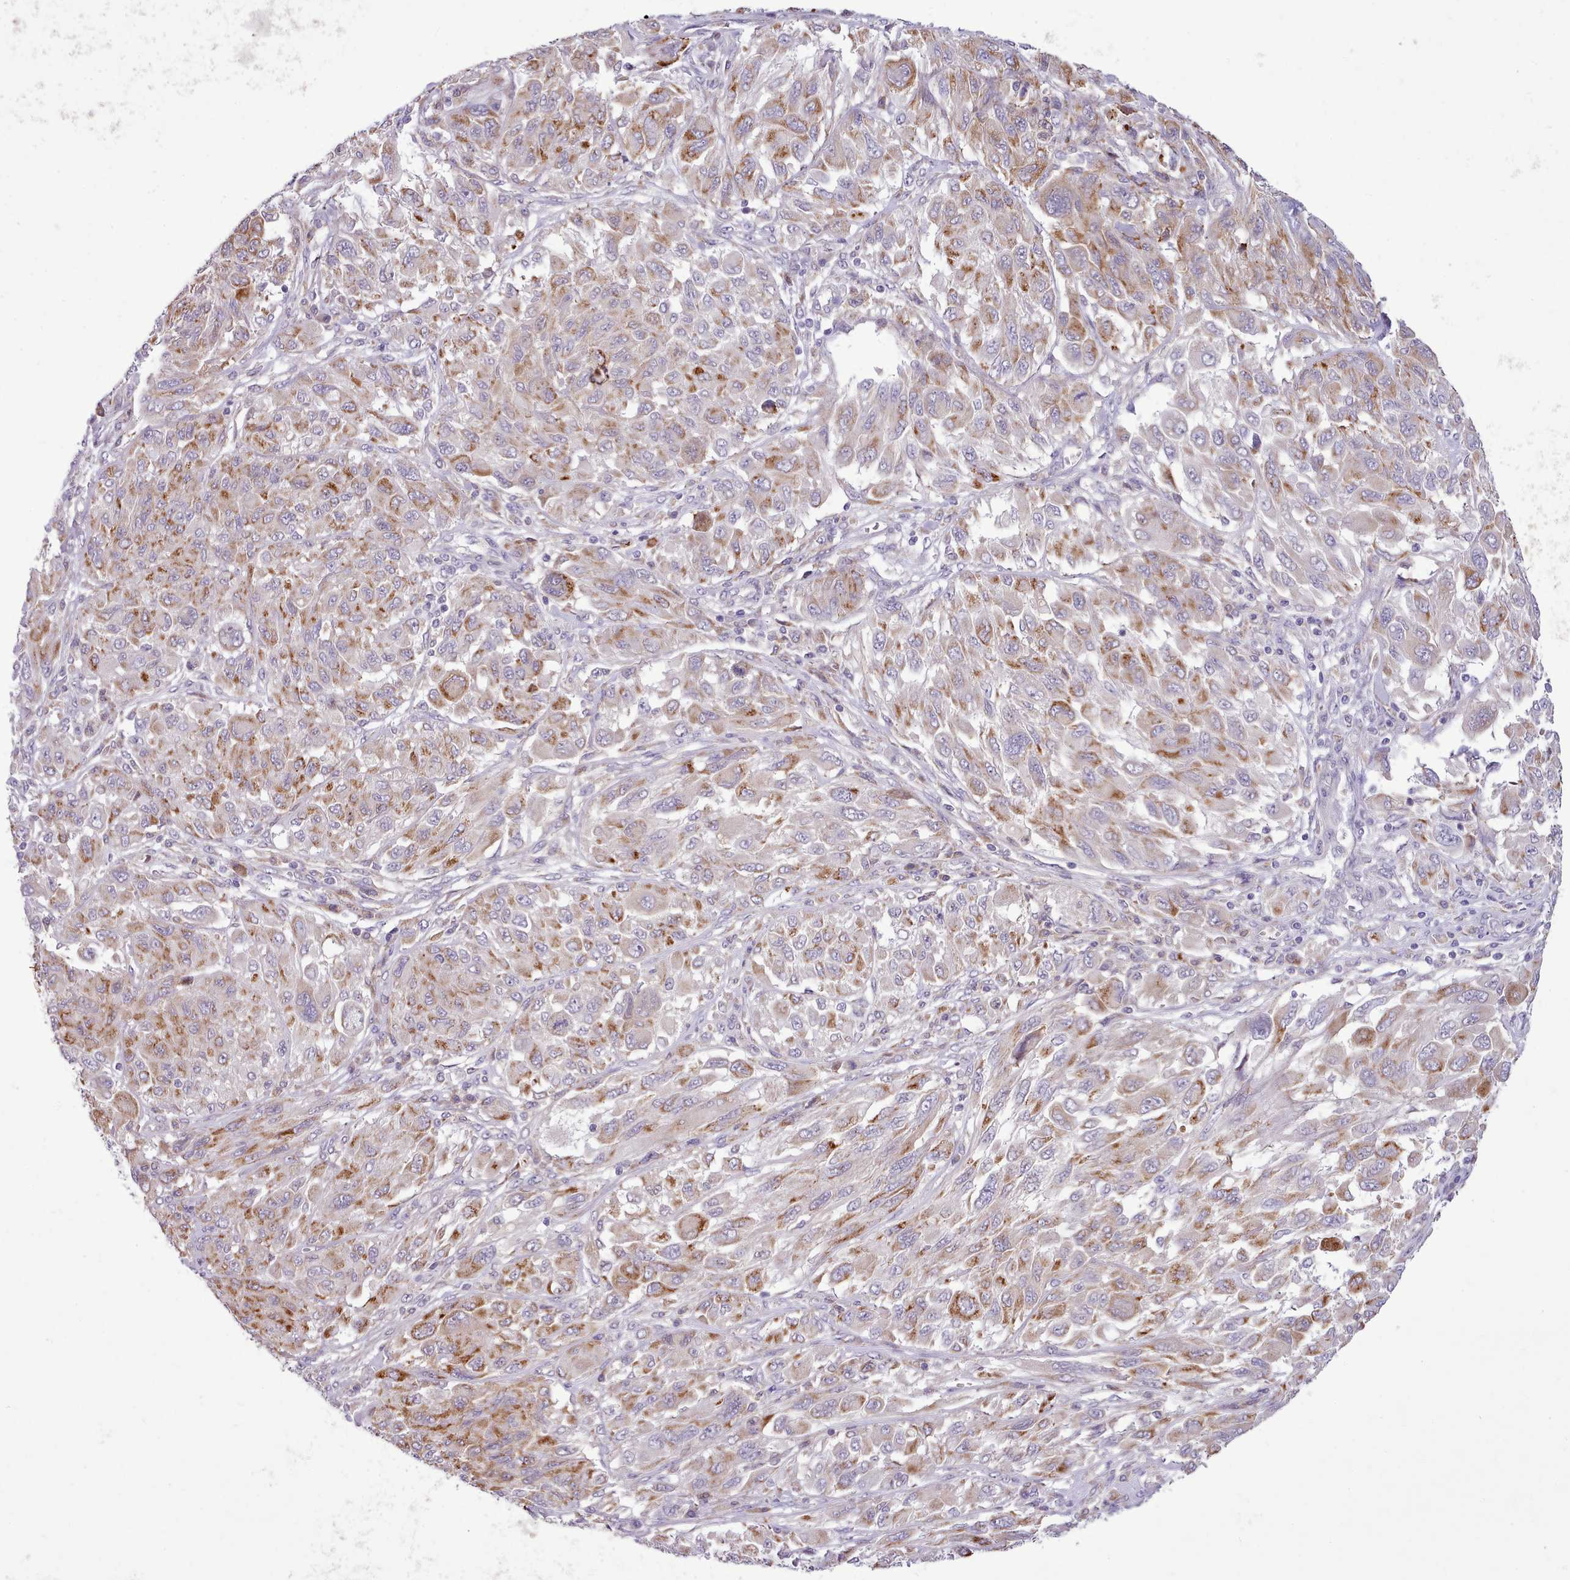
{"staining": {"intensity": "moderate", "quantity": ">75%", "location": "cytoplasmic/membranous"}, "tissue": "melanoma", "cell_type": "Tumor cells", "image_type": "cancer", "snomed": [{"axis": "morphology", "description": "Malignant melanoma, NOS"}, {"axis": "topography", "description": "Skin"}], "caption": "A brown stain labels moderate cytoplasmic/membranous expression of a protein in melanoma tumor cells.", "gene": "FAM83E", "patient": {"sex": "female", "age": 91}}